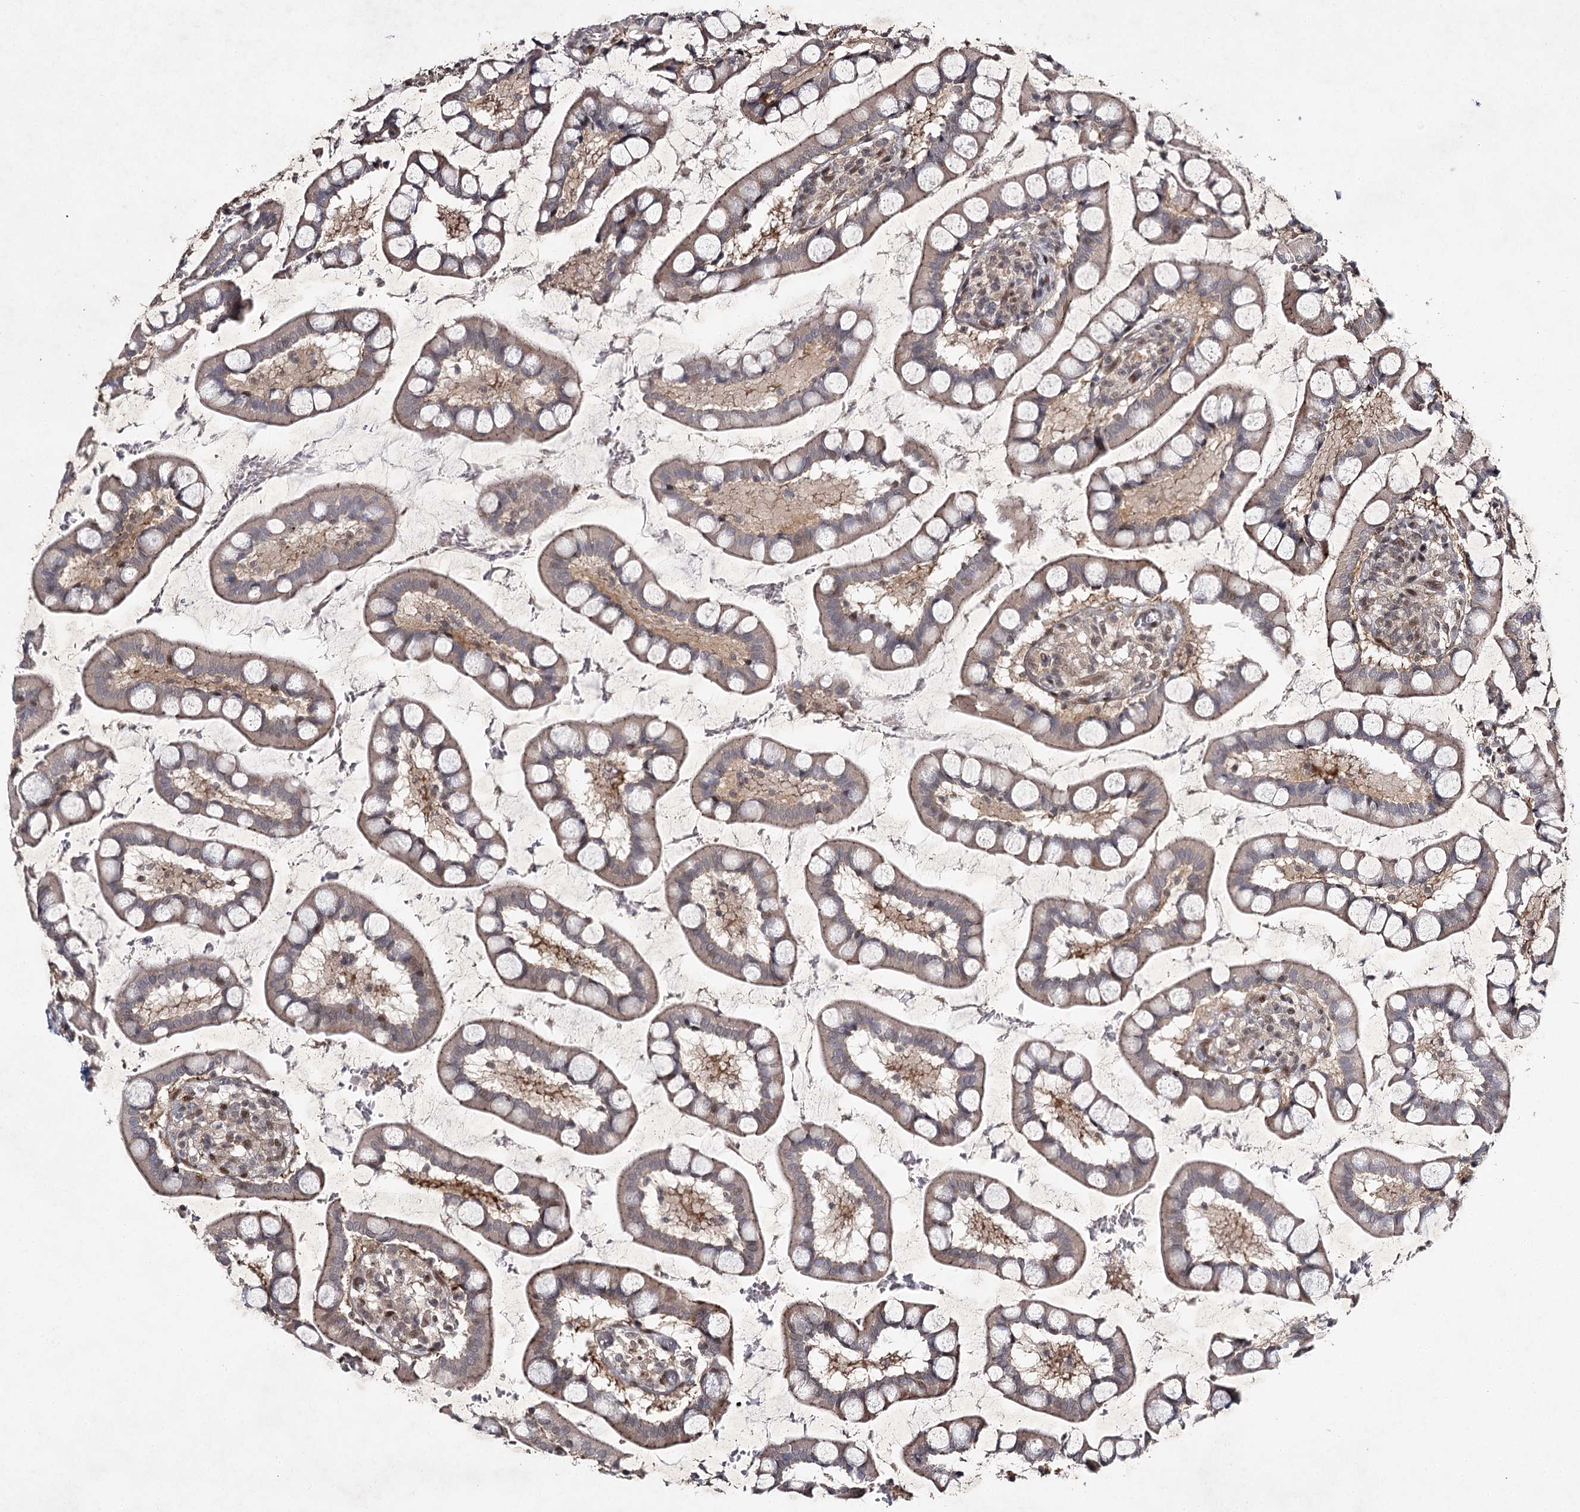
{"staining": {"intensity": "moderate", "quantity": "25%-75%", "location": "cytoplasmic/membranous,nuclear"}, "tissue": "small intestine", "cell_type": "Glandular cells", "image_type": "normal", "snomed": [{"axis": "morphology", "description": "Normal tissue, NOS"}, {"axis": "topography", "description": "Small intestine"}], "caption": "A photomicrograph of human small intestine stained for a protein shows moderate cytoplasmic/membranous,nuclear brown staining in glandular cells. The protein is stained brown, and the nuclei are stained in blue (DAB (3,3'-diaminobenzidine) IHC with brightfield microscopy, high magnification).", "gene": "DCUN1D4", "patient": {"sex": "male", "age": 52}}